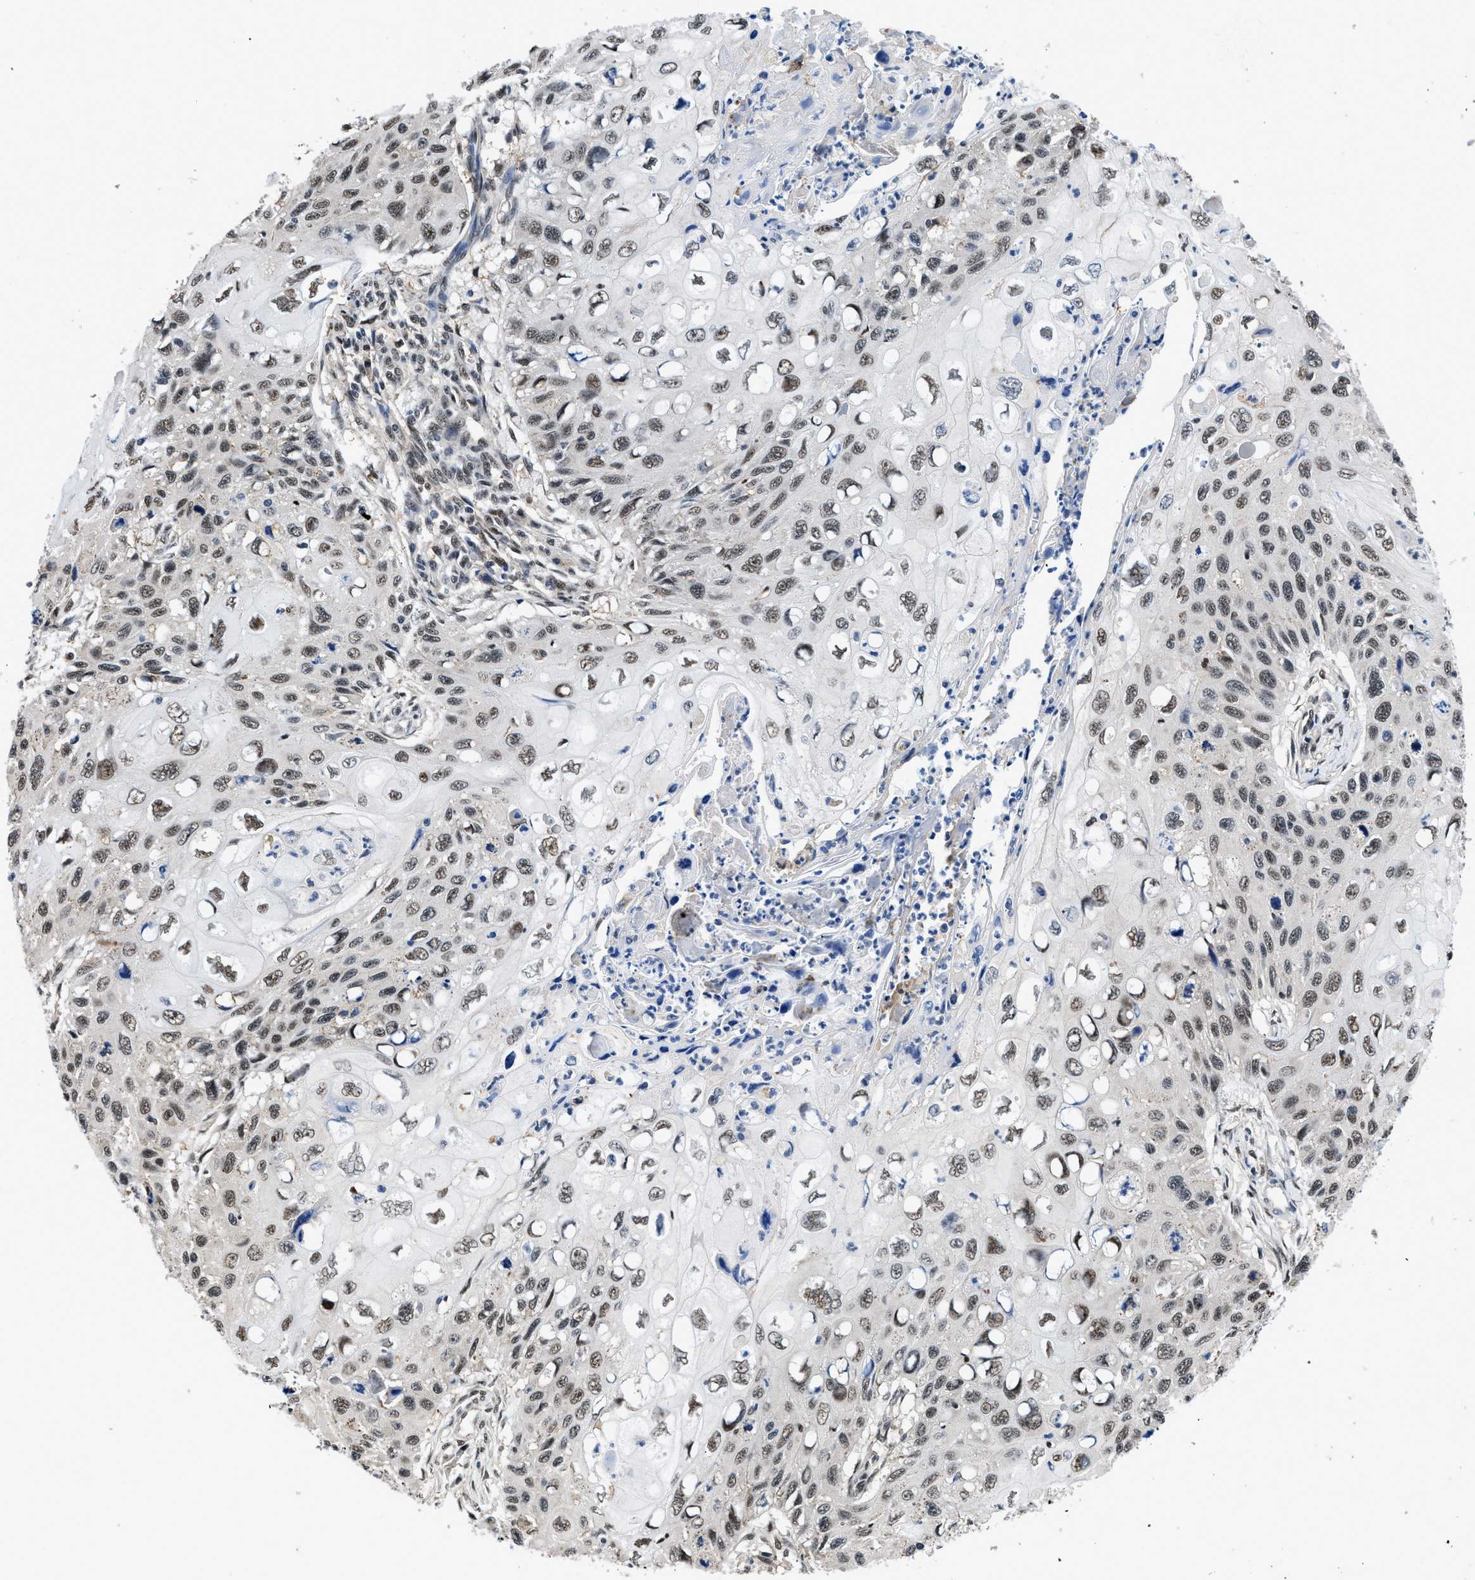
{"staining": {"intensity": "moderate", "quantity": ">75%", "location": "nuclear"}, "tissue": "cervical cancer", "cell_type": "Tumor cells", "image_type": "cancer", "snomed": [{"axis": "morphology", "description": "Squamous cell carcinoma, NOS"}, {"axis": "topography", "description": "Cervix"}], "caption": "Immunohistochemistry (DAB) staining of human cervical cancer reveals moderate nuclear protein positivity in approximately >75% of tumor cells.", "gene": "HNRNPH2", "patient": {"sex": "female", "age": 70}}